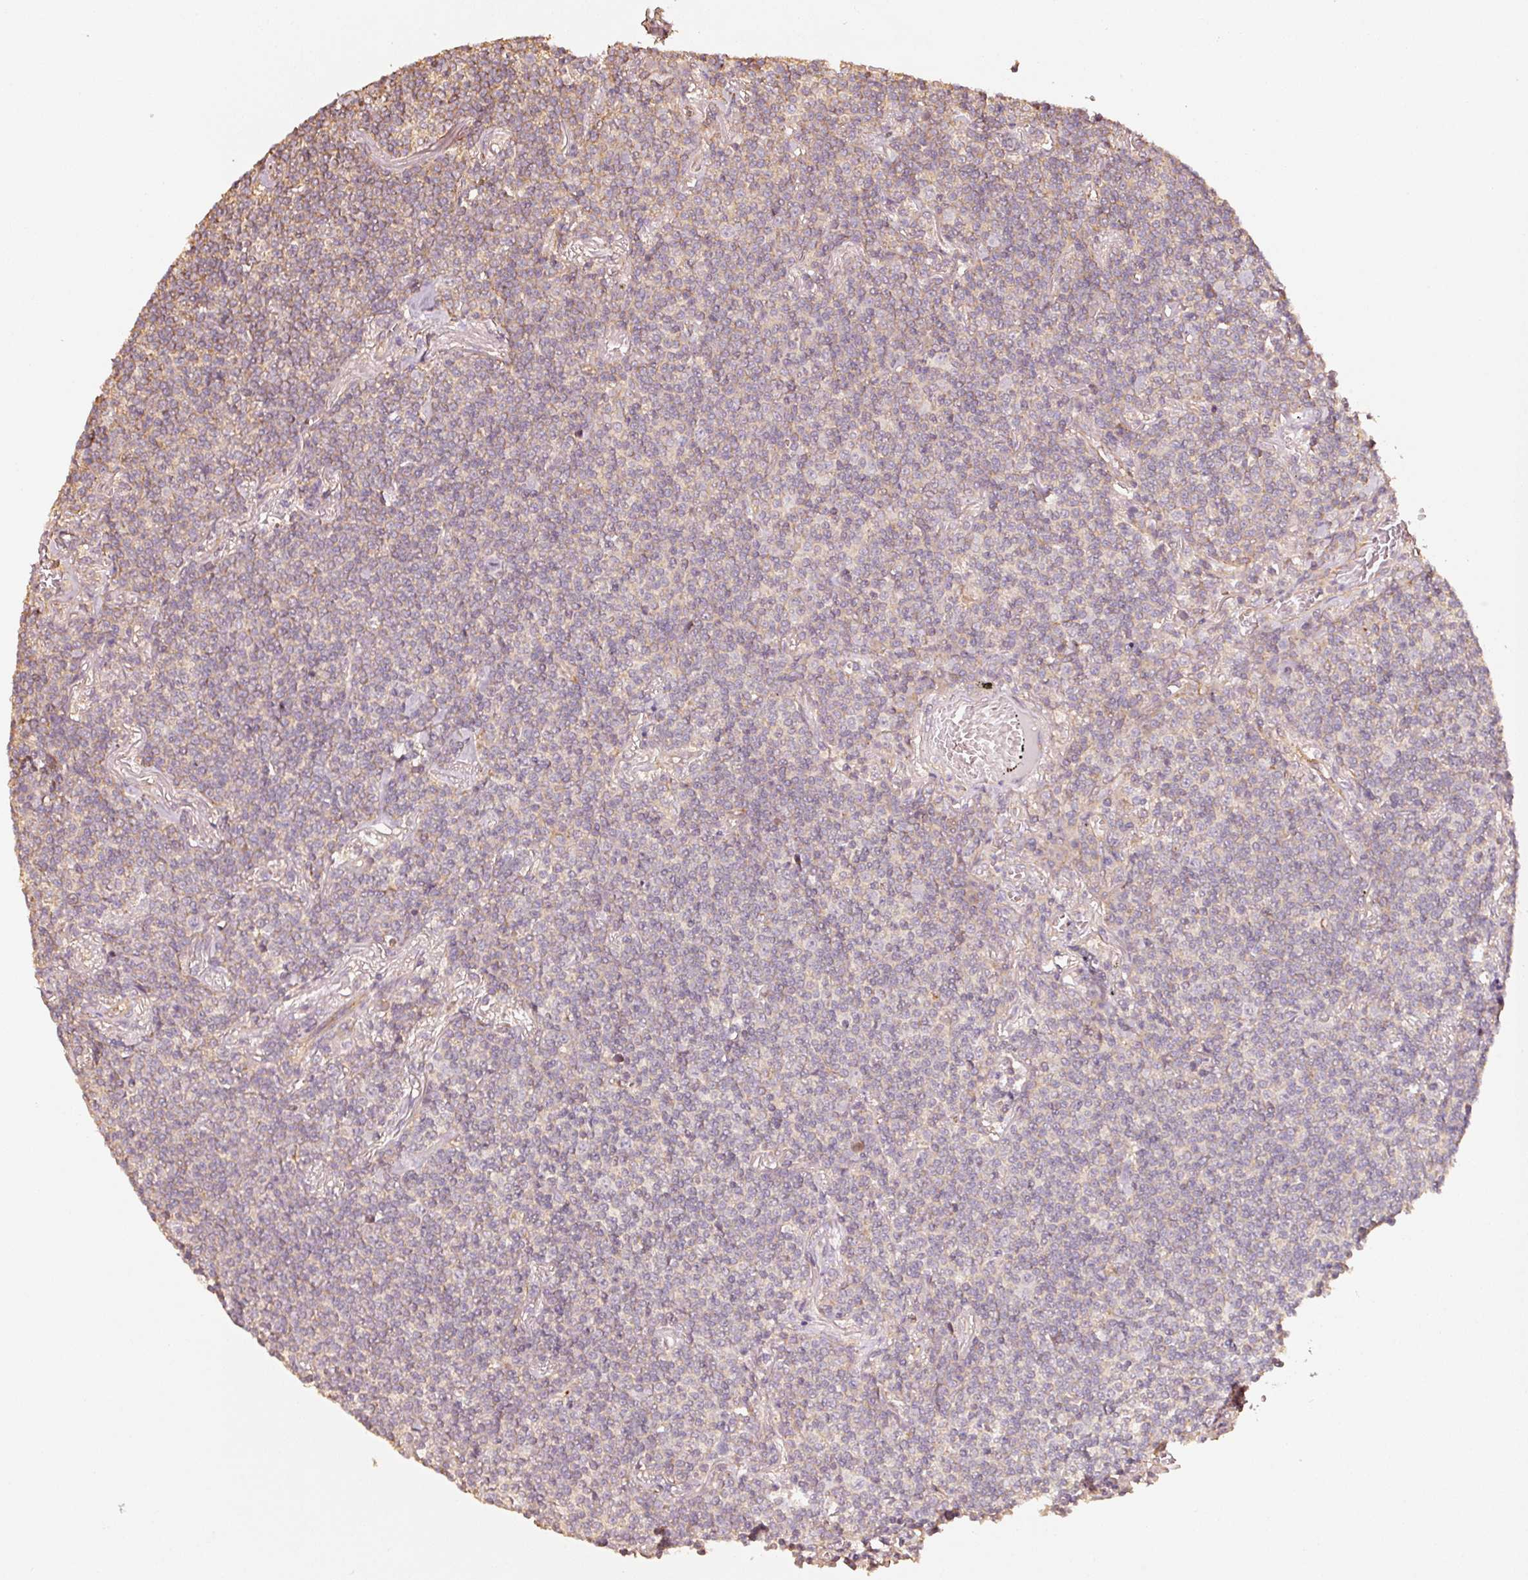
{"staining": {"intensity": "negative", "quantity": "none", "location": "none"}, "tissue": "lymphoma", "cell_type": "Tumor cells", "image_type": "cancer", "snomed": [{"axis": "morphology", "description": "Malignant lymphoma, non-Hodgkin's type, Low grade"}, {"axis": "topography", "description": "Lung"}], "caption": "A histopathology image of human low-grade malignant lymphoma, non-Hodgkin's type is negative for staining in tumor cells. (DAB IHC visualized using brightfield microscopy, high magnification).", "gene": "CEP95", "patient": {"sex": "female", "age": 71}}